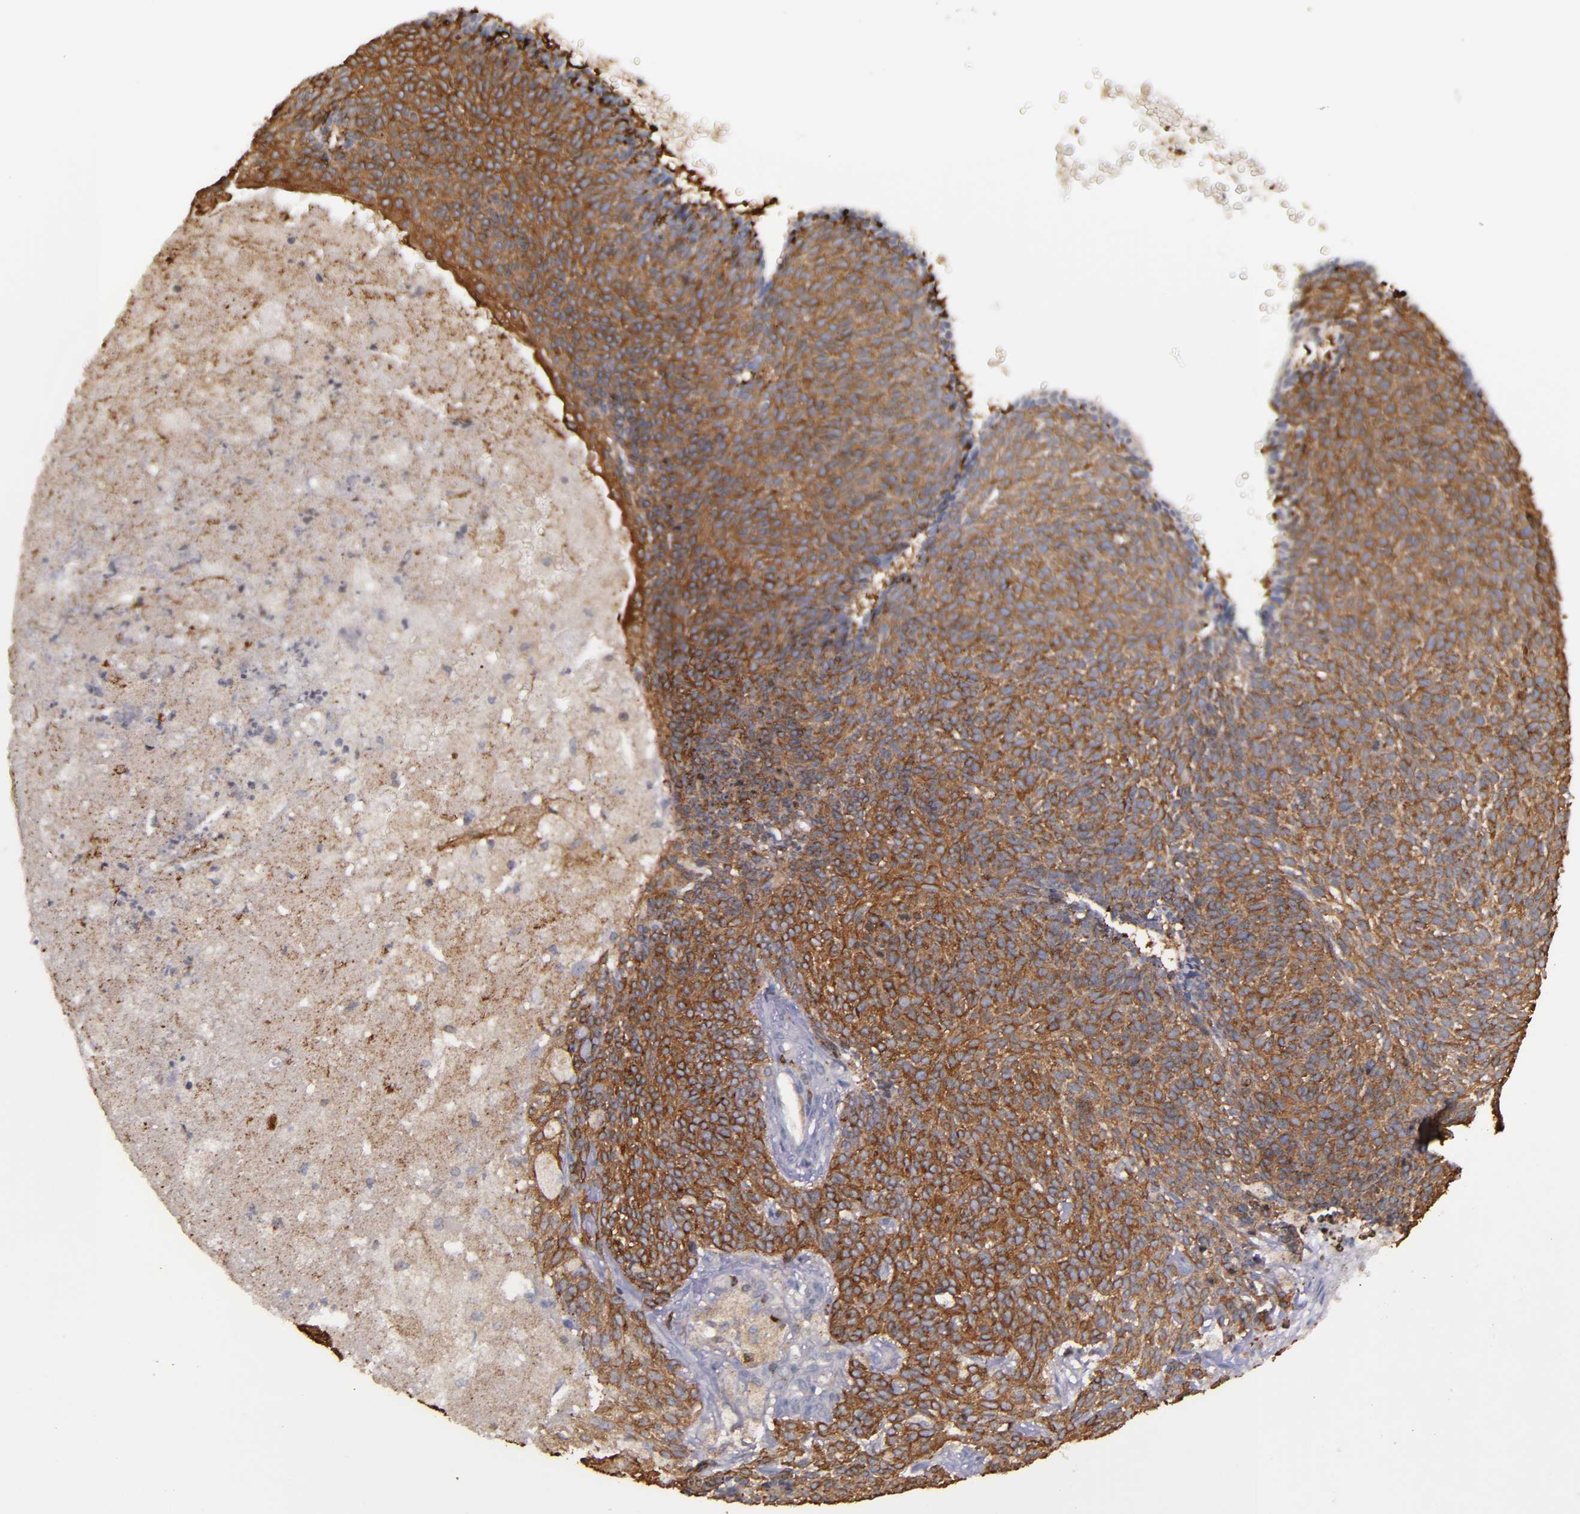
{"staining": {"intensity": "strong", "quantity": ">75%", "location": "cytoplasmic/membranous"}, "tissue": "skin cancer", "cell_type": "Tumor cells", "image_type": "cancer", "snomed": [{"axis": "morphology", "description": "Basal cell carcinoma"}, {"axis": "topography", "description": "Skin"}], "caption": "The photomicrograph demonstrates a brown stain indicating the presence of a protein in the cytoplasmic/membranous of tumor cells in skin basal cell carcinoma.", "gene": "SLC9A3R1", "patient": {"sex": "male", "age": 84}}